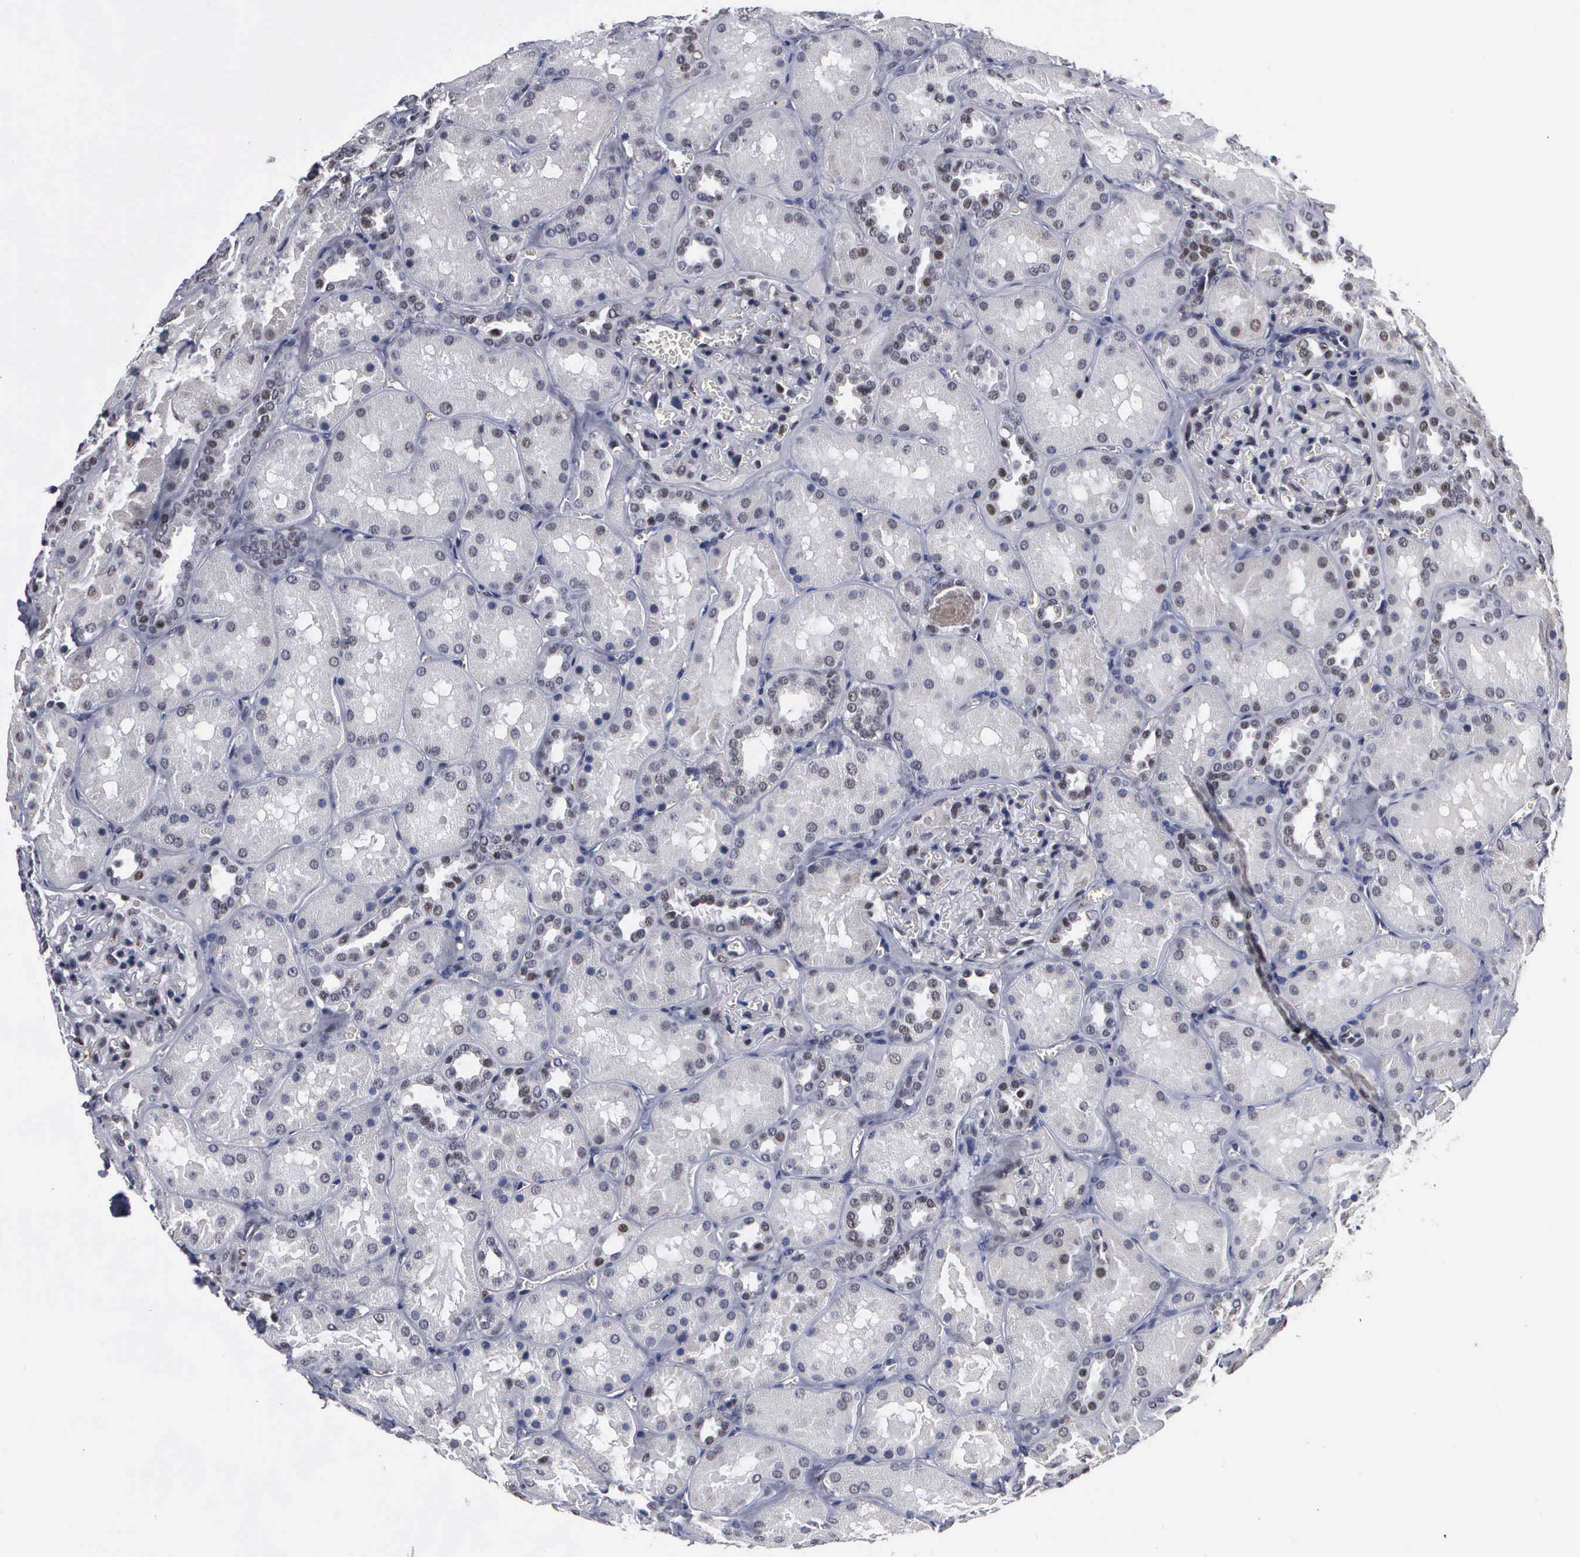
{"staining": {"intensity": "weak", "quantity": "25%-75%", "location": "nuclear"}, "tissue": "kidney", "cell_type": "Cells in glomeruli", "image_type": "normal", "snomed": [{"axis": "morphology", "description": "Normal tissue, NOS"}, {"axis": "topography", "description": "Kidney"}], "caption": "A brown stain labels weak nuclear expression of a protein in cells in glomeruli of benign human kidney.", "gene": "TRMT5", "patient": {"sex": "female", "age": 52}}